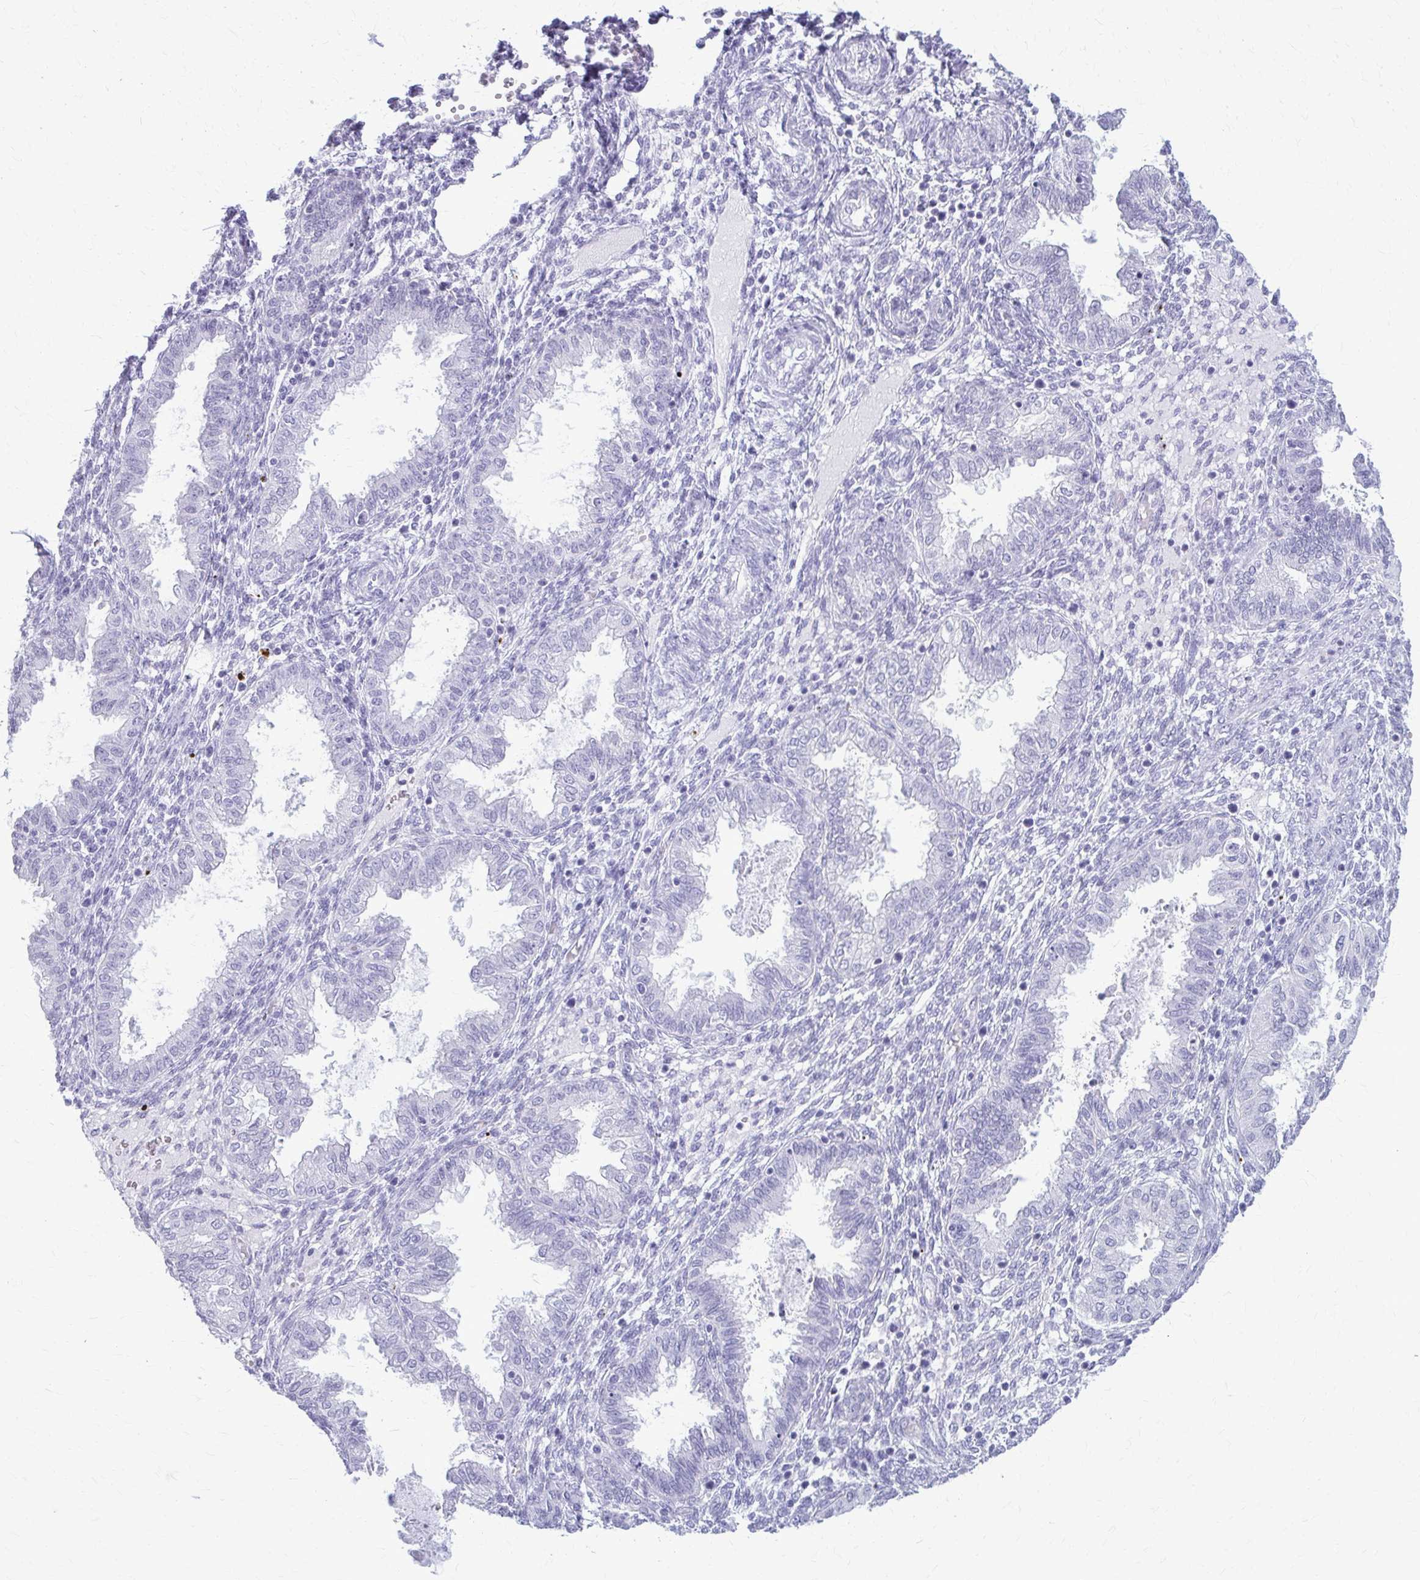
{"staining": {"intensity": "negative", "quantity": "none", "location": "none"}, "tissue": "endometrium", "cell_type": "Cells in endometrial stroma", "image_type": "normal", "snomed": [{"axis": "morphology", "description": "Normal tissue, NOS"}, {"axis": "topography", "description": "Endometrium"}], "caption": "Endometrium stained for a protein using immunohistochemistry reveals no staining cells in endometrial stroma.", "gene": "KRT5", "patient": {"sex": "female", "age": 33}}